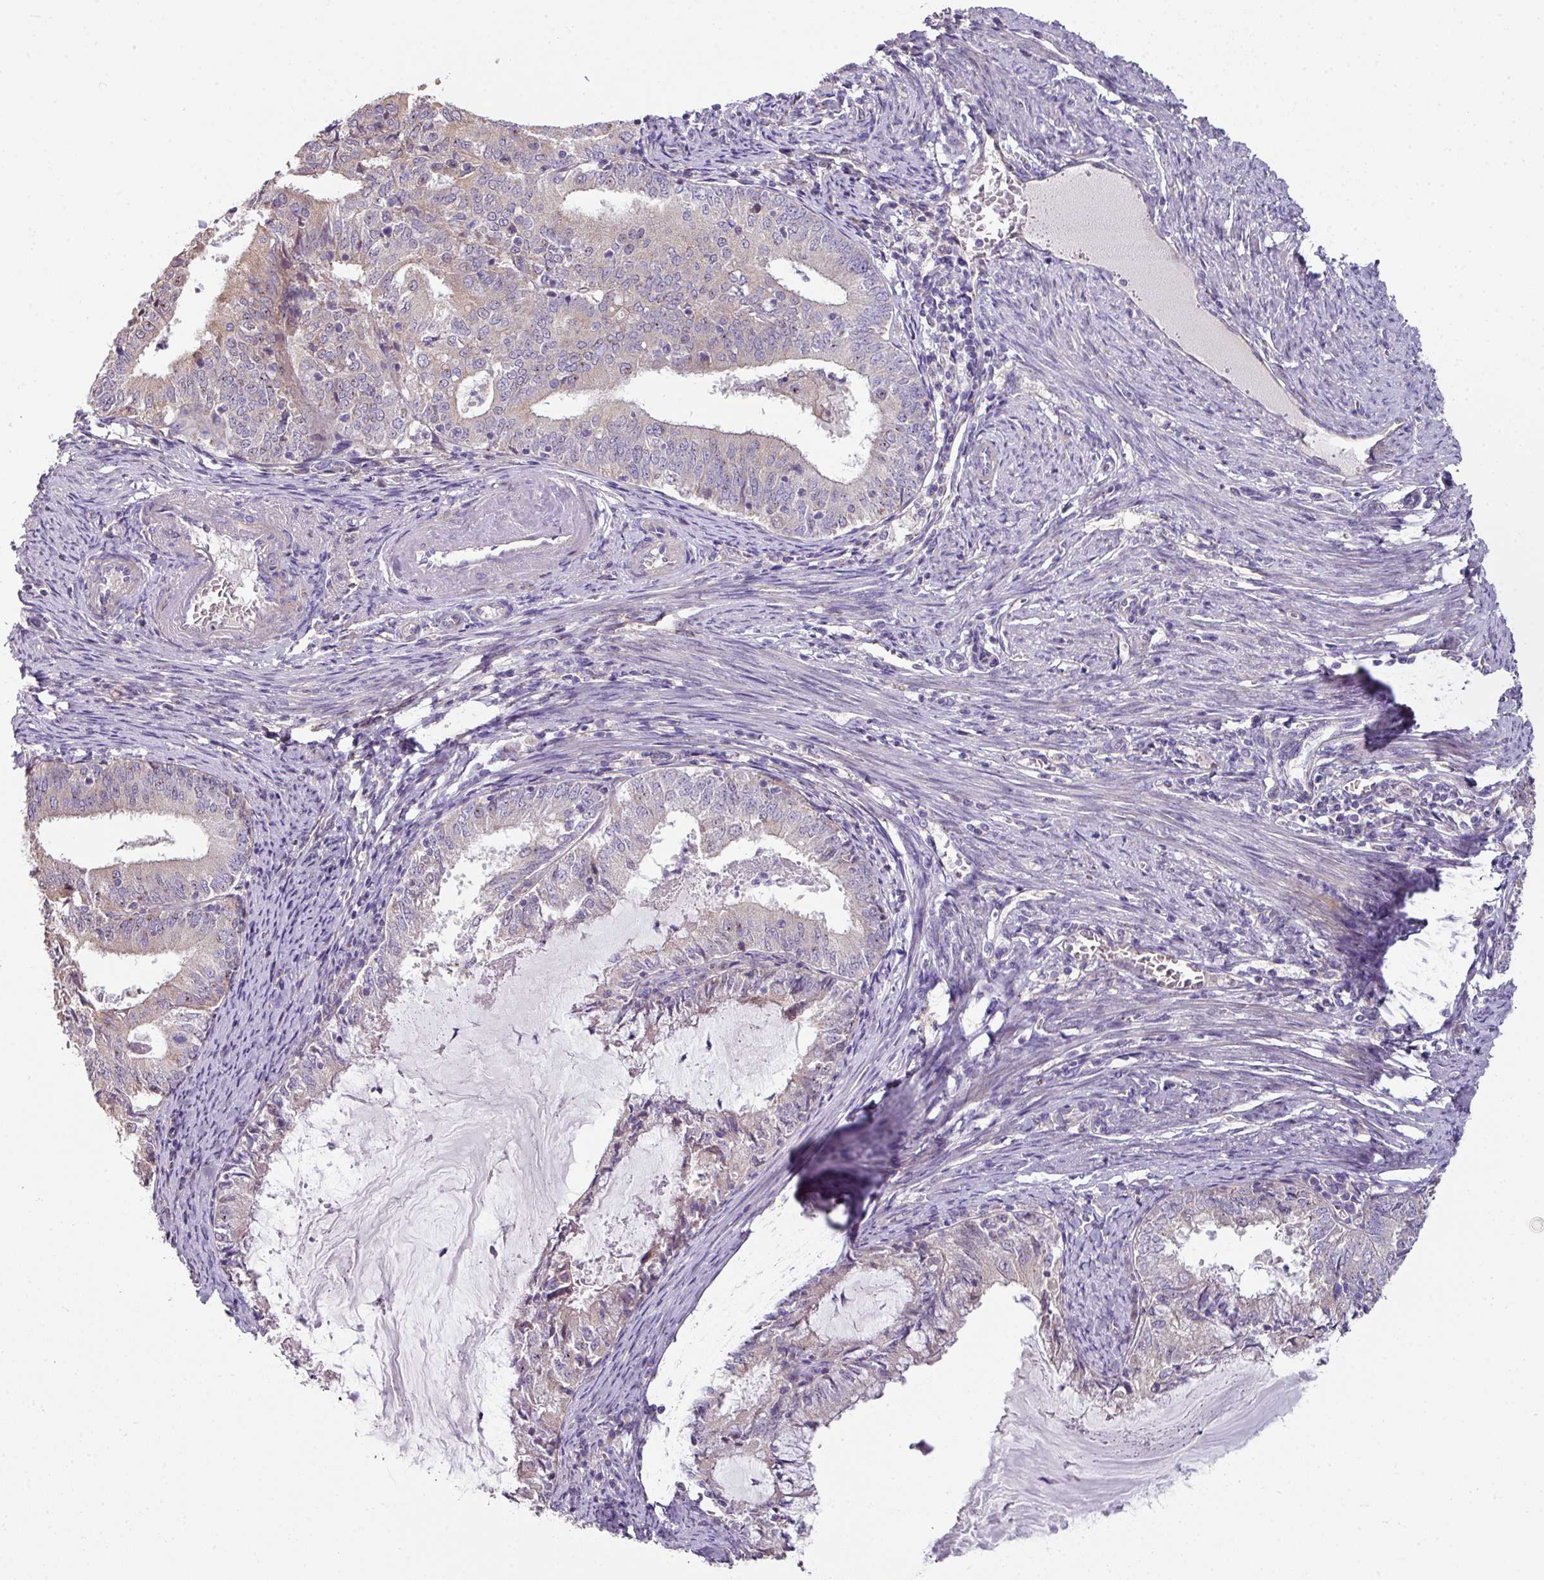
{"staining": {"intensity": "negative", "quantity": "none", "location": "none"}, "tissue": "endometrial cancer", "cell_type": "Tumor cells", "image_type": "cancer", "snomed": [{"axis": "morphology", "description": "Adenocarcinoma, NOS"}, {"axis": "topography", "description": "Endometrium"}], "caption": "Immunohistochemistry (IHC) of human adenocarcinoma (endometrial) reveals no staining in tumor cells.", "gene": "LRRC9", "patient": {"sex": "female", "age": 57}}